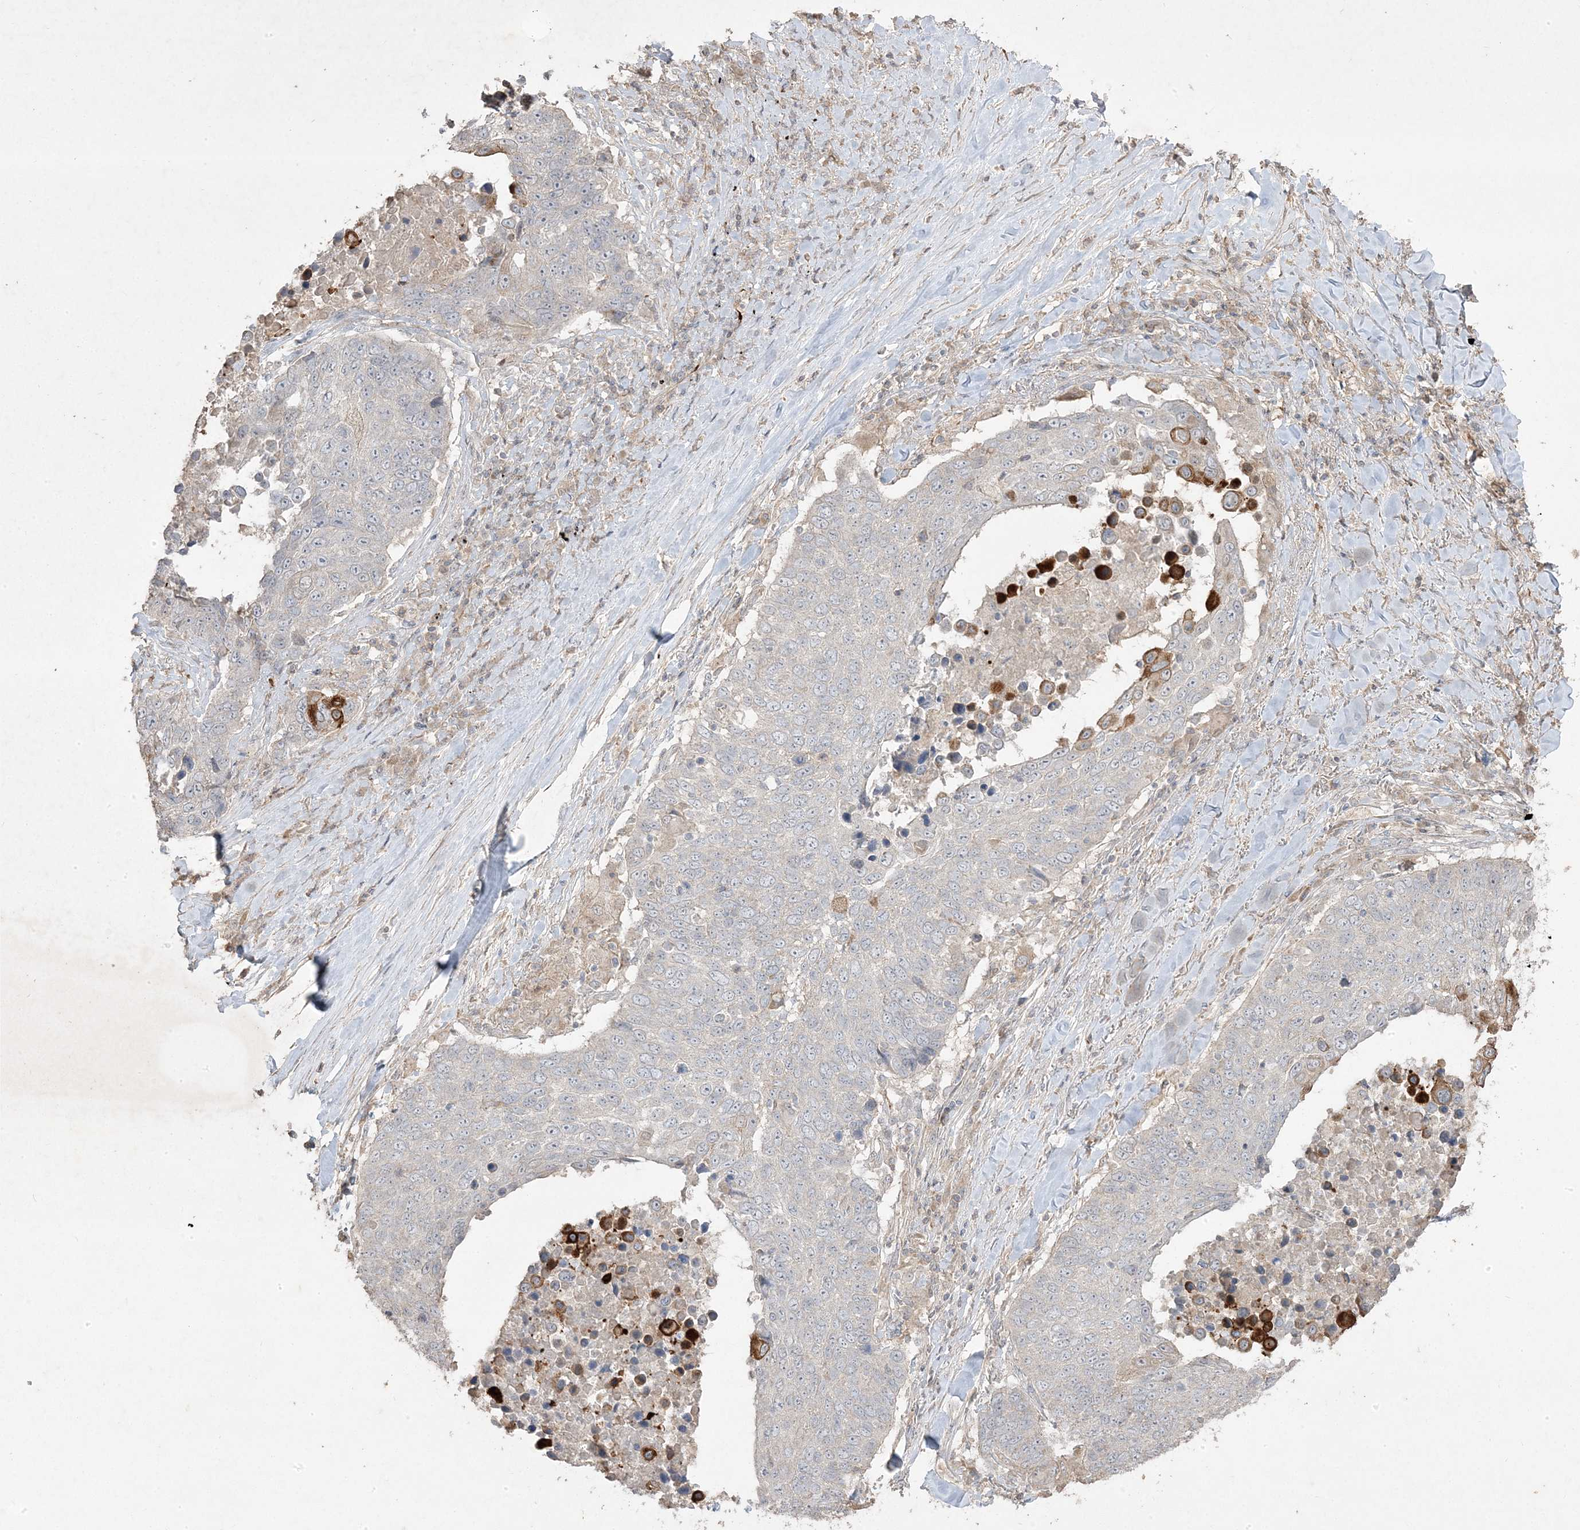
{"staining": {"intensity": "negative", "quantity": "none", "location": "none"}, "tissue": "lung cancer", "cell_type": "Tumor cells", "image_type": "cancer", "snomed": [{"axis": "morphology", "description": "Squamous cell carcinoma, NOS"}, {"axis": "topography", "description": "Lung"}], "caption": "Lung squamous cell carcinoma stained for a protein using IHC demonstrates no staining tumor cells.", "gene": "RGL4", "patient": {"sex": "male", "age": 66}}